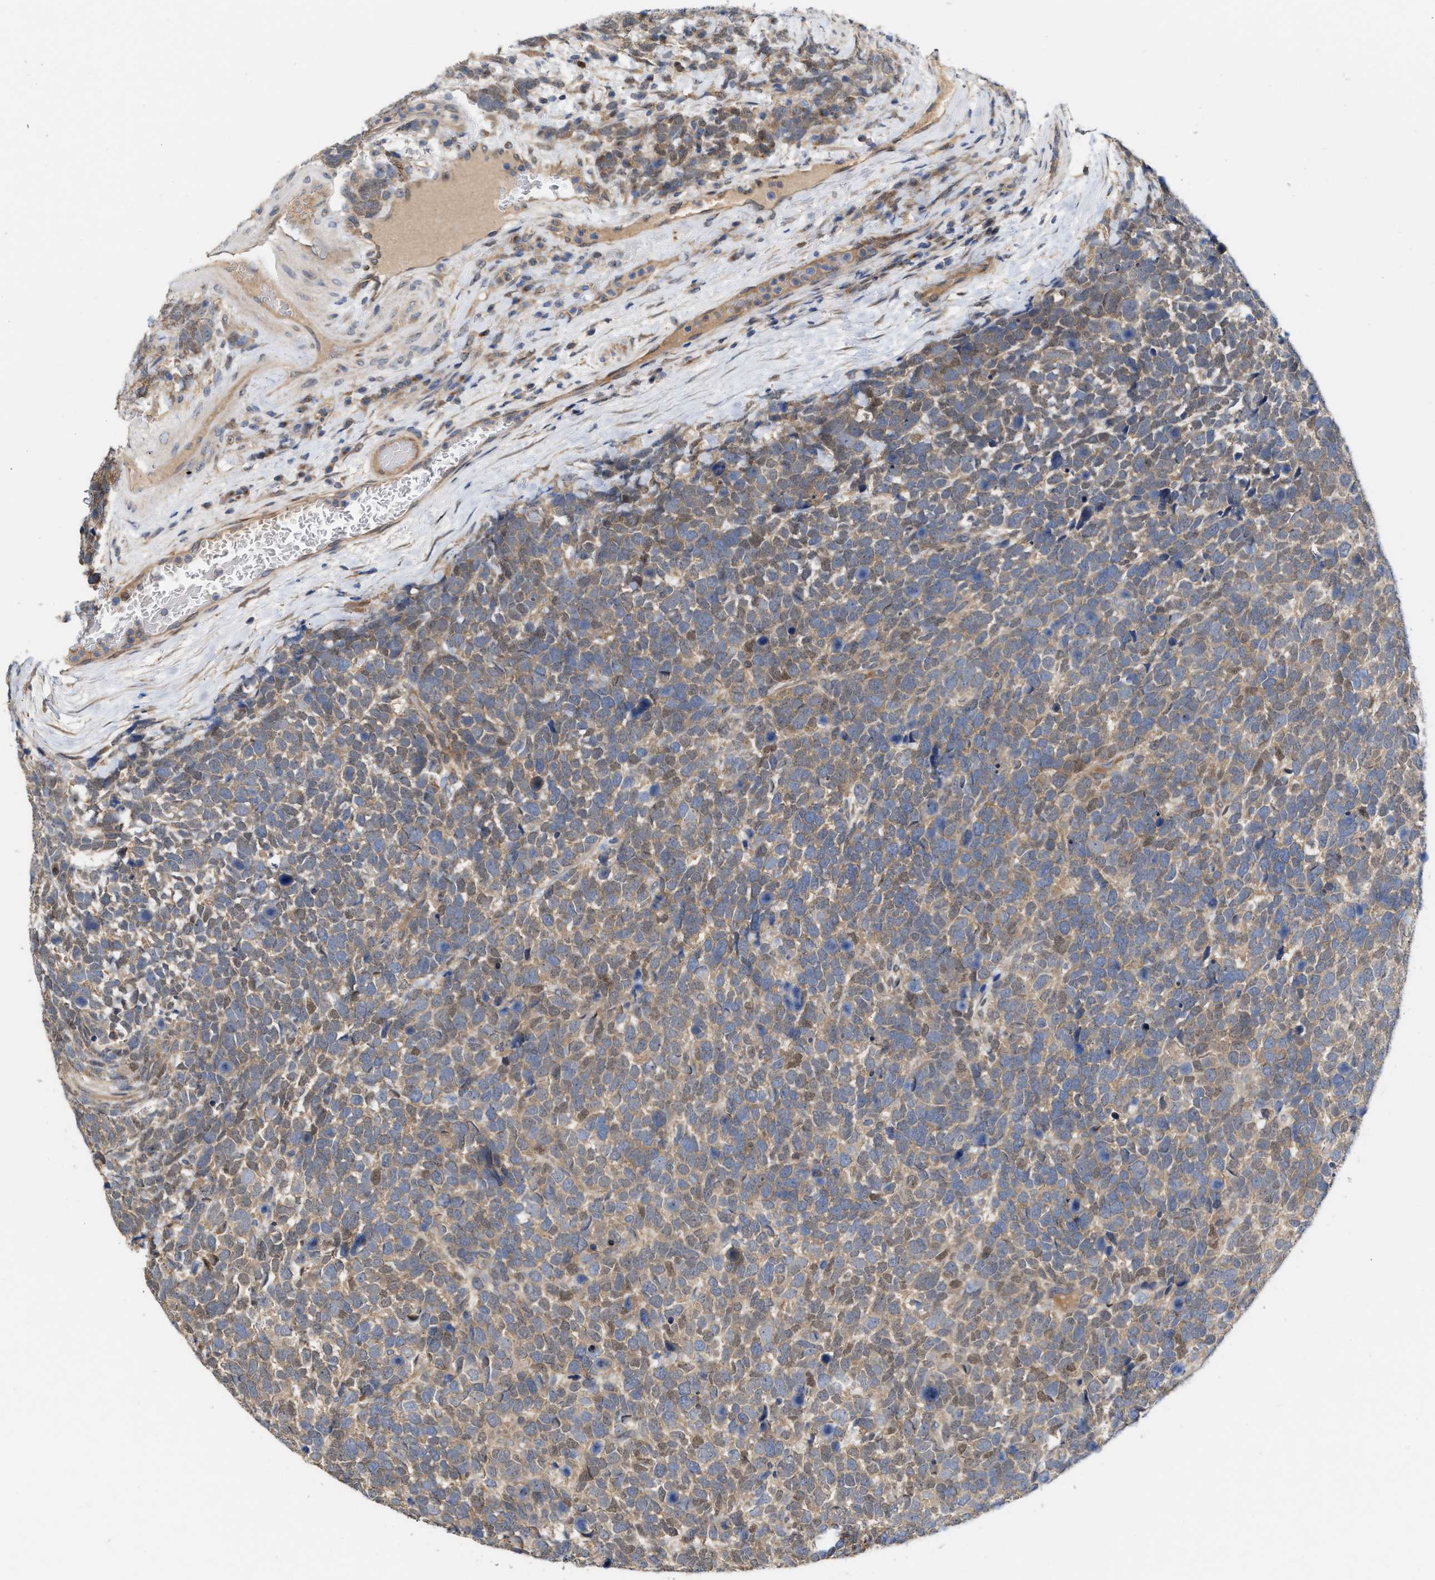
{"staining": {"intensity": "weak", "quantity": ">75%", "location": "cytoplasmic/membranous,nuclear"}, "tissue": "urothelial cancer", "cell_type": "Tumor cells", "image_type": "cancer", "snomed": [{"axis": "morphology", "description": "Urothelial carcinoma, High grade"}, {"axis": "topography", "description": "Urinary bladder"}], "caption": "Urothelial carcinoma (high-grade) tissue reveals weak cytoplasmic/membranous and nuclear positivity in about >75% of tumor cells The staining is performed using DAB brown chromogen to label protein expression. The nuclei are counter-stained blue using hematoxylin.", "gene": "BBLN", "patient": {"sex": "female", "age": 82}}